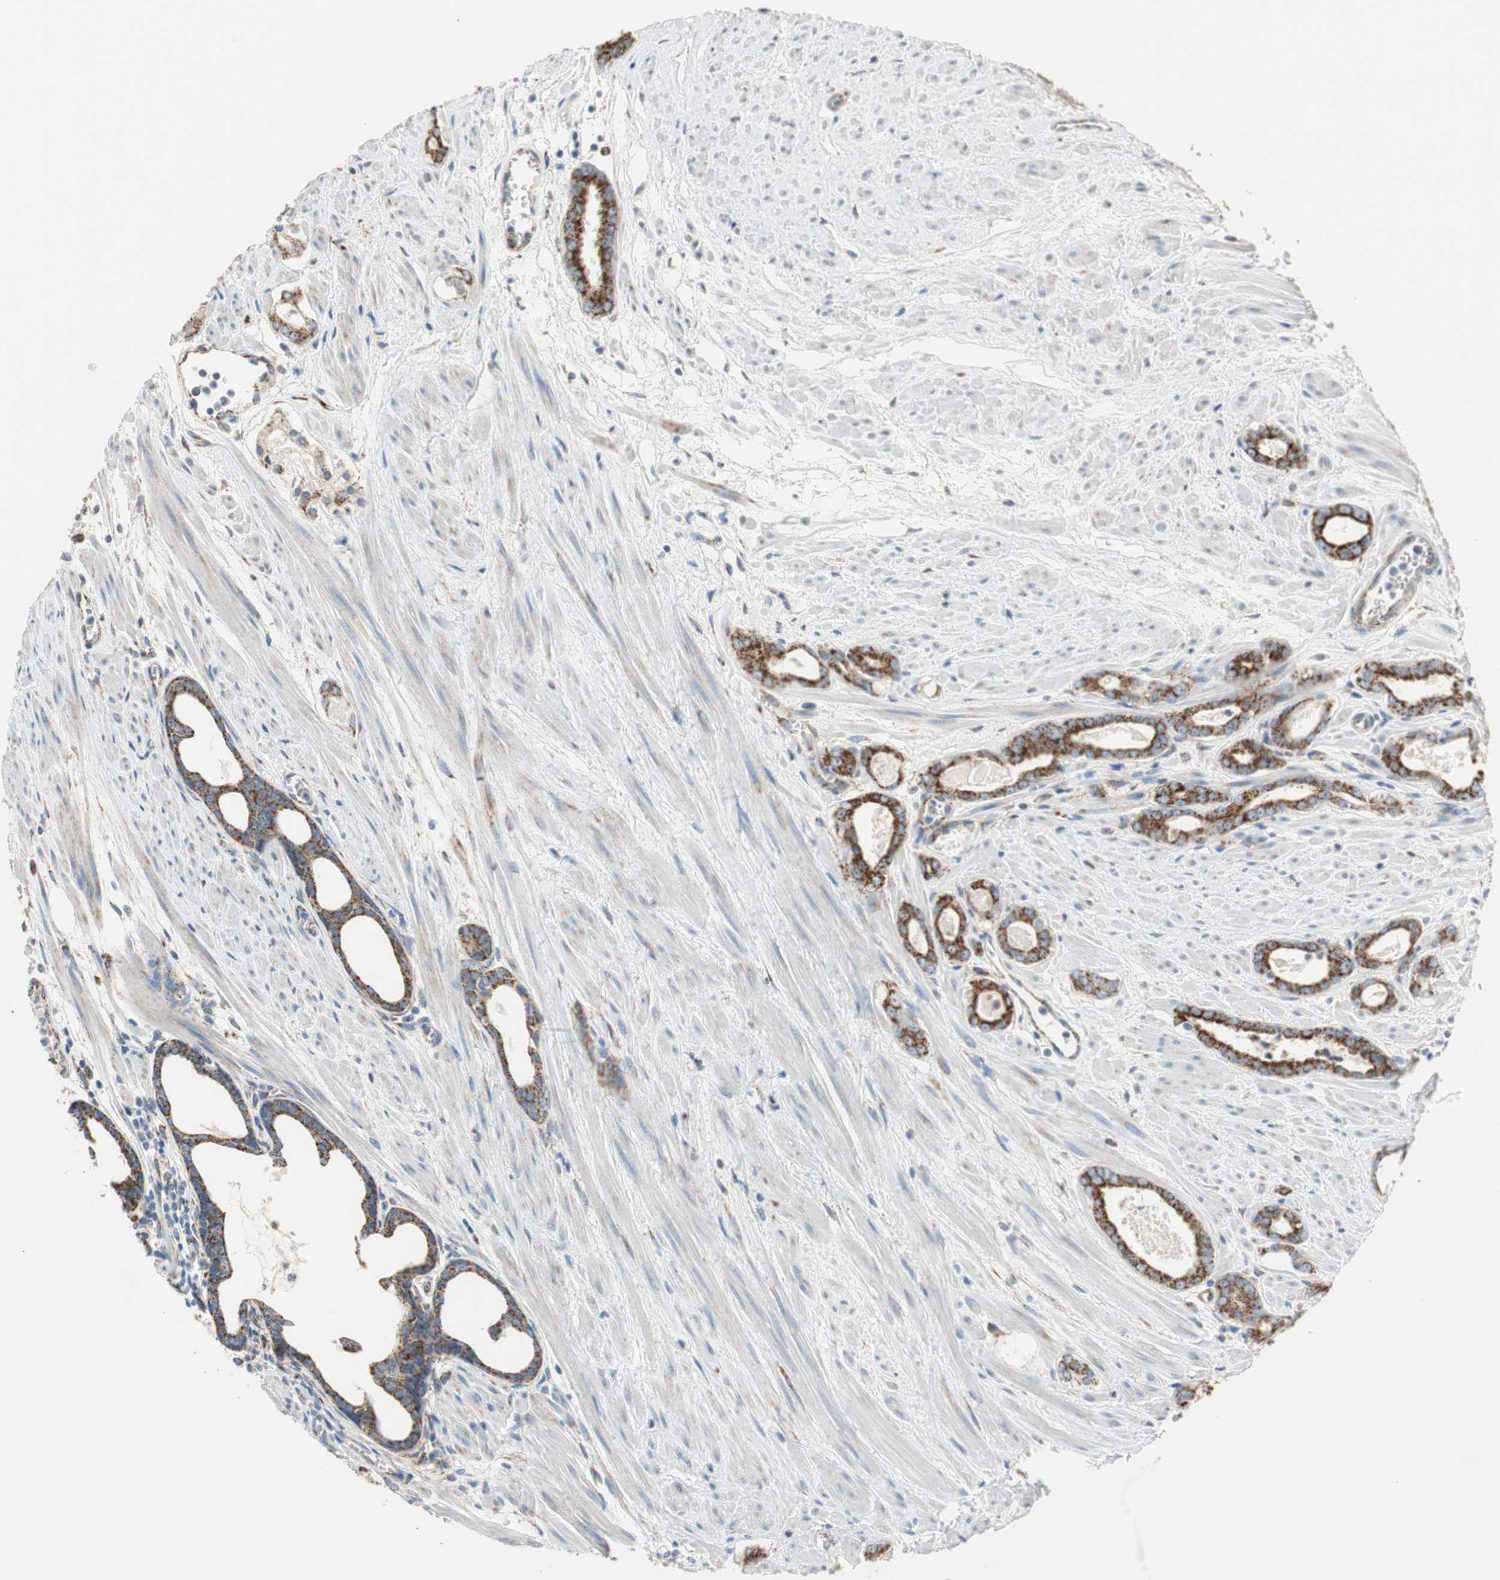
{"staining": {"intensity": "strong", "quantity": ">75%", "location": "cytoplasmic/membranous"}, "tissue": "prostate cancer", "cell_type": "Tumor cells", "image_type": "cancer", "snomed": [{"axis": "morphology", "description": "Adenocarcinoma, Low grade"}, {"axis": "topography", "description": "Prostate"}], "caption": "Prostate cancer stained with a brown dye shows strong cytoplasmic/membranous positive staining in about >75% of tumor cells.", "gene": "TST", "patient": {"sex": "male", "age": 57}}